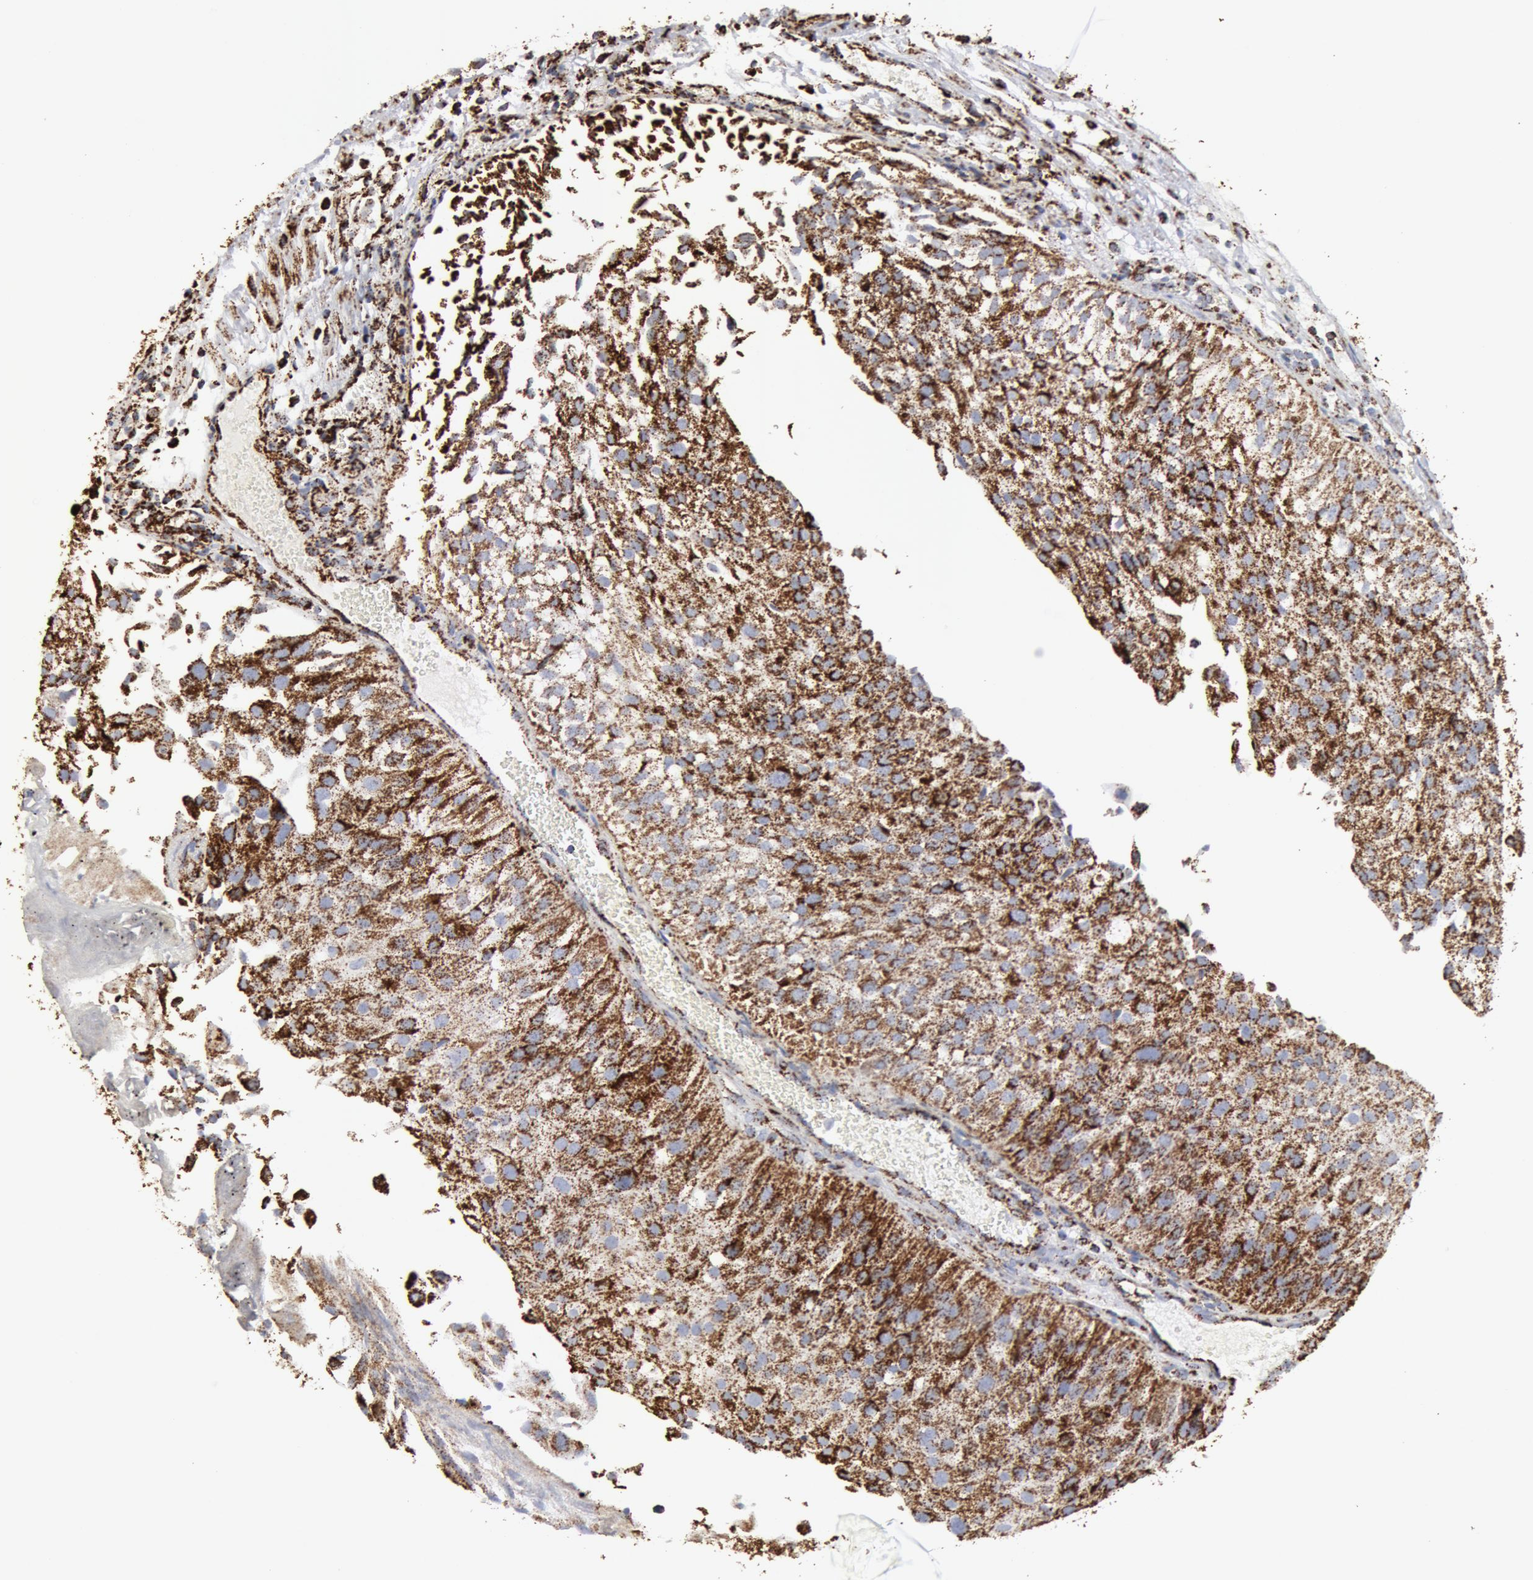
{"staining": {"intensity": "strong", "quantity": ">75%", "location": "cytoplasmic/membranous"}, "tissue": "urothelial cancer", "cell_type": "Tumor cells", "image_type": "cancer", "snomed": [{"axis": "morphology", "description": "Urothelial carcinoma, Low grade"}, {"axis": "topography", "description": "Urinary bladder"}], "caption": "This is an image of immunohistochemistry staining of urothelial cancer, which shows strong positivity in the cytoplasmic/membranous of tumor cells.", "gene": "ATP5F1B", "patient": {"sex": "female", "age": 89}}